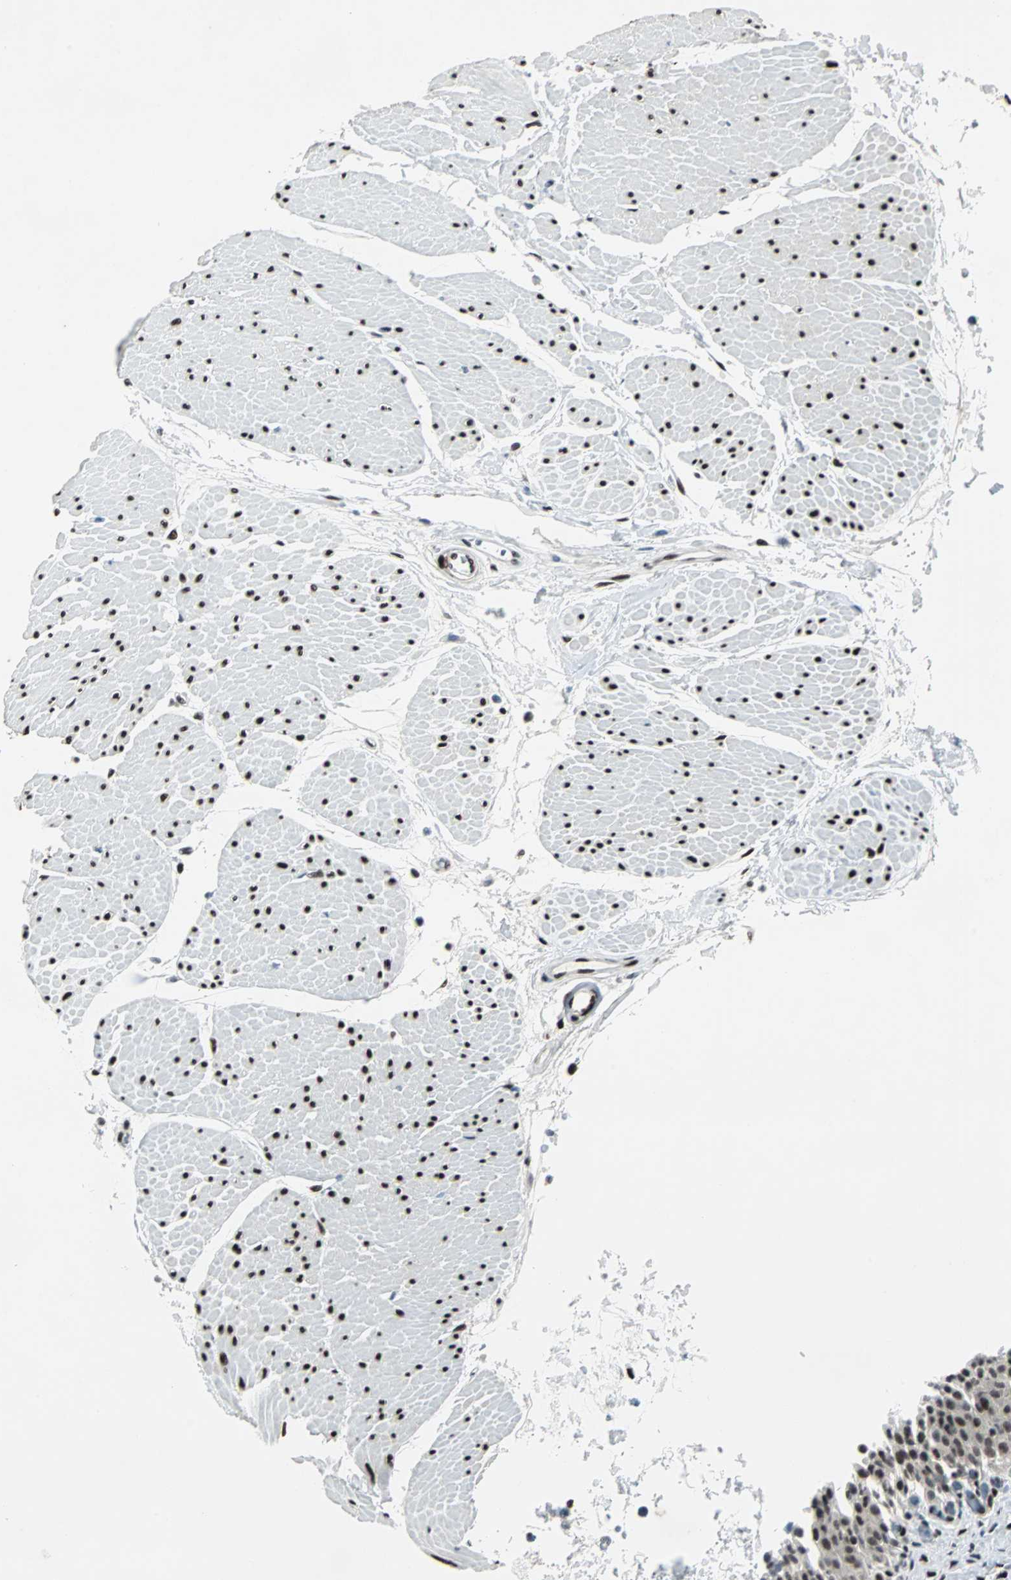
{"staining": {"intensity": "strong", "quantity": ">75%", "location": "nuclear"}, "tissue": "urinary bladder", "cell_type": "Urothelial cells", "image_type": "normal", "snomed": [{"axis": "morphology", "description": "Normal tissue, NOS"}, {"axis": "topography", "description": "Urinary bladder"}], "caption": "A high amount of strong nuclear positivity is appreciated in about >75% of urothelial cells in normal urinary bladder. (DAB IHC, brown staining for protein, blue staining for nuclei).", "gene": "MEF2D", "patient": {"sex": "male", "age": 51}}